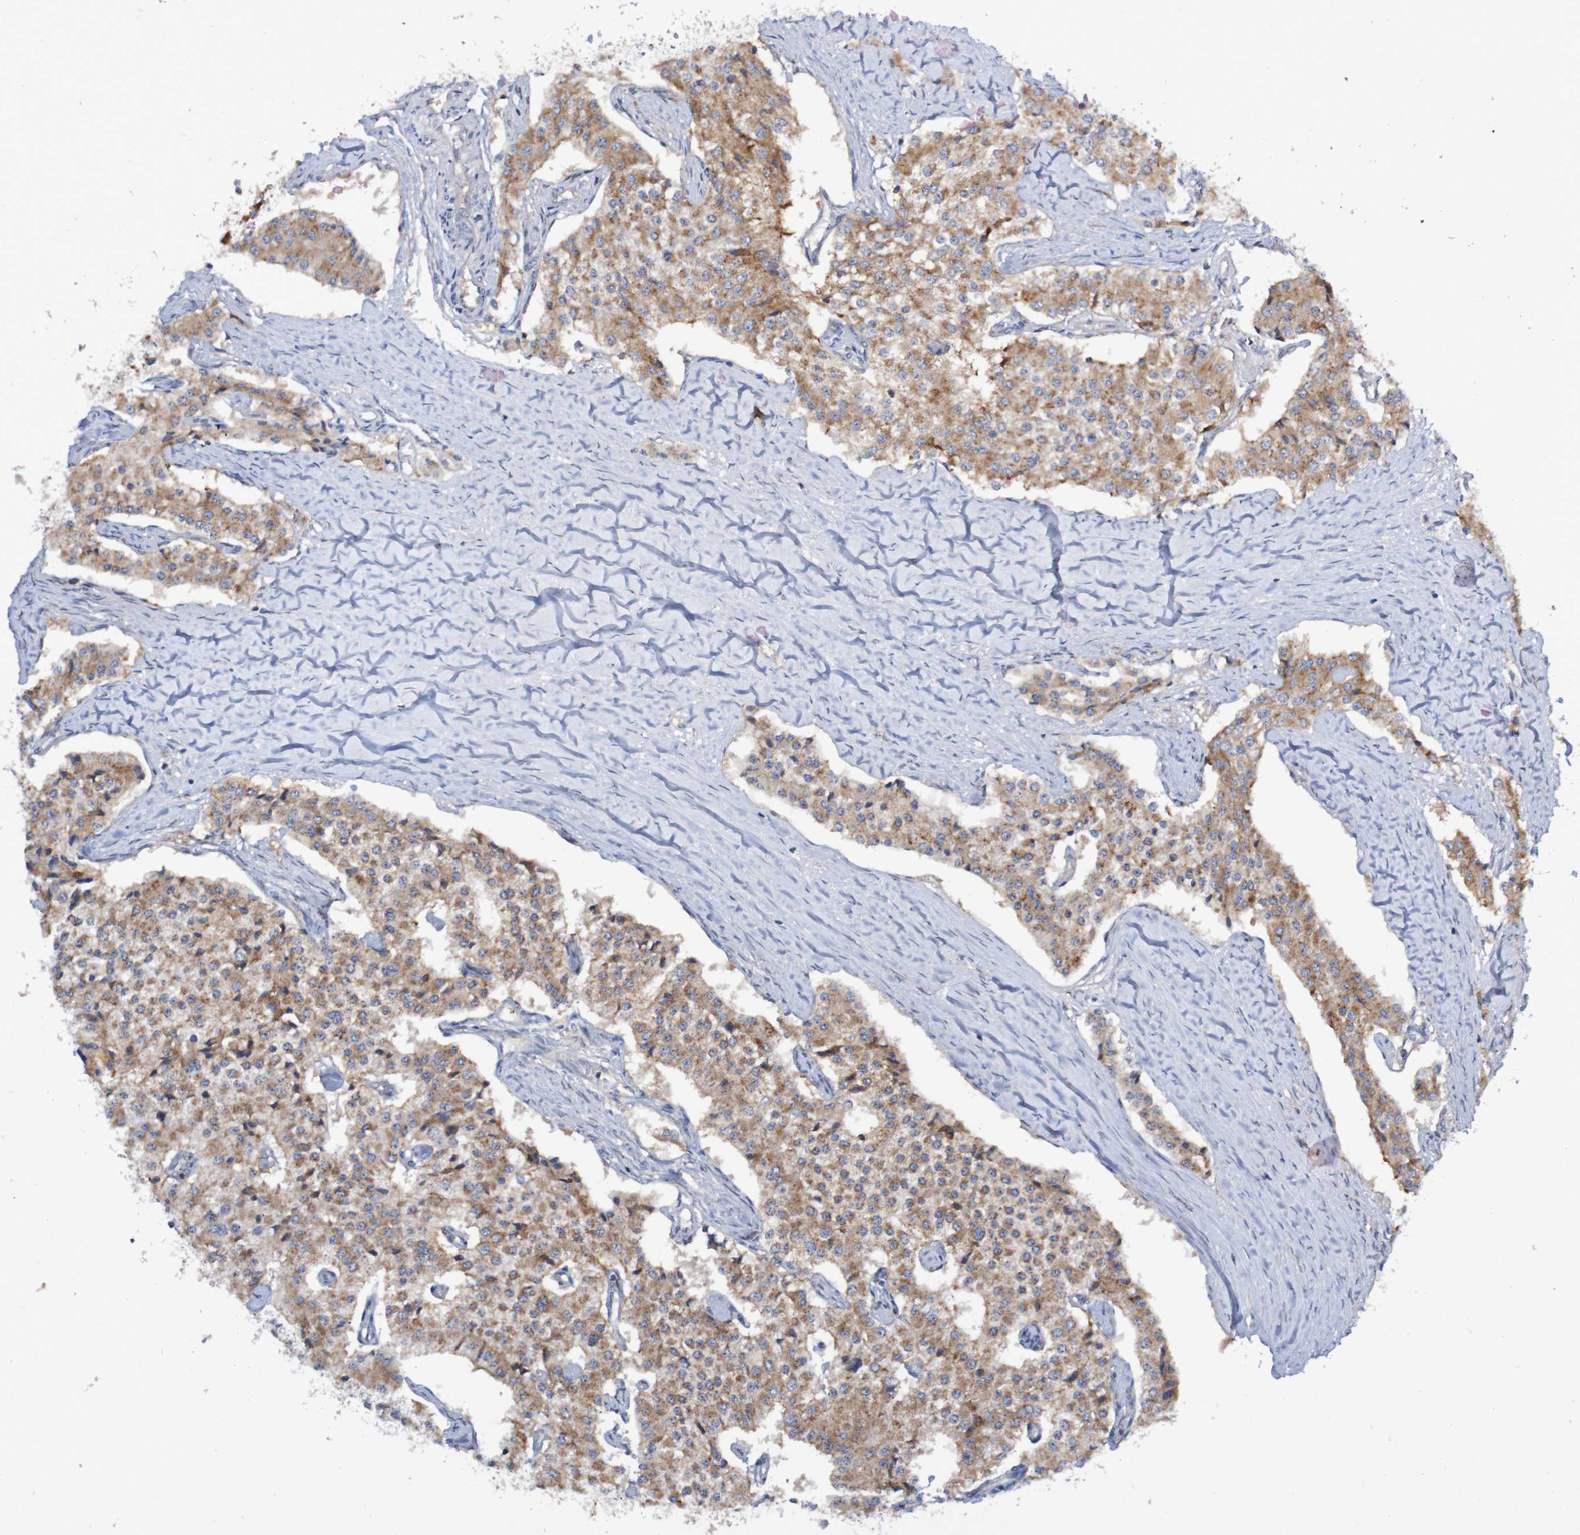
{"staining": {"intensity": "moderate", "quantity": ">75%", "location": "cytoplasmic/membranous"}, "tissue": "carcinoid", "cell_type": "Tumor cells", "image_type": "cancer", "snomed": [{"axis": "morphology", "description": "Carcinoid, malignant, NOS"}, {"axis": "topography", "description": "Colon"}], "caption": "Carcinoid stained with a protein marker shows moderate staining in tumor cells.", "gene": "LMBRD2", "patient": {"sex": "female", "age": 52}}